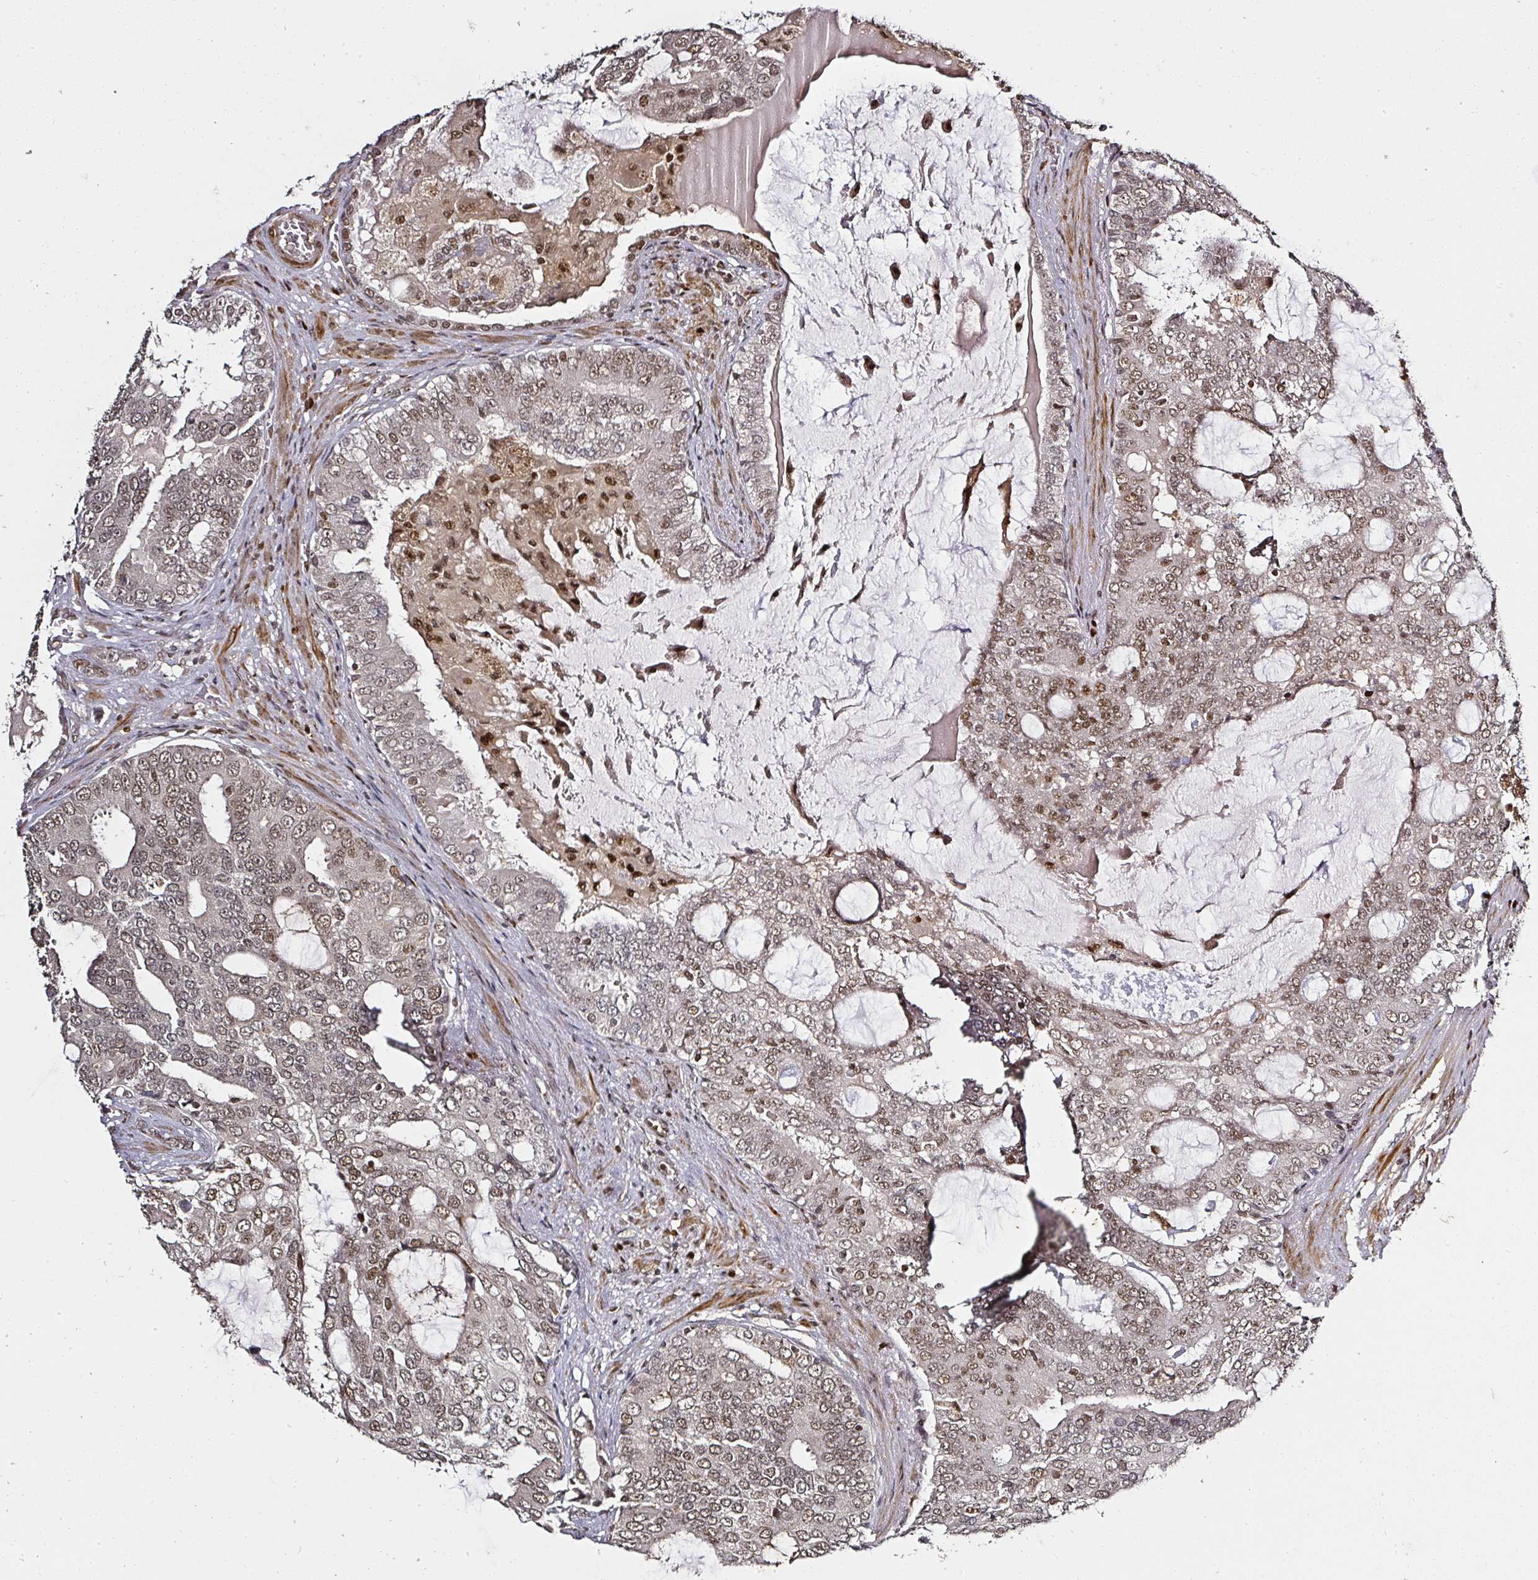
{"staining": {"intensity": "moderate", "quantity": ">75%", "location": "nuclear"}, "tissue": "prostate cancer", "cell_type": "Tumor cells", "image_type": "cancer", "snomed": [{"axis": "morphology", "description": "Adenocarcinoma, High grade"}, {"axis": "topography", "description": "Prostate"}], "caption": "Immunohistochemical staining of prostate cancer exhibits moderate nuclear protein staining in approximately >75% of tumor cells. The protein is shown in brown color, while the nuclei are stained blue.", "gene": "GPRIN2", "patient": {"sex": "male", "age": 55}}